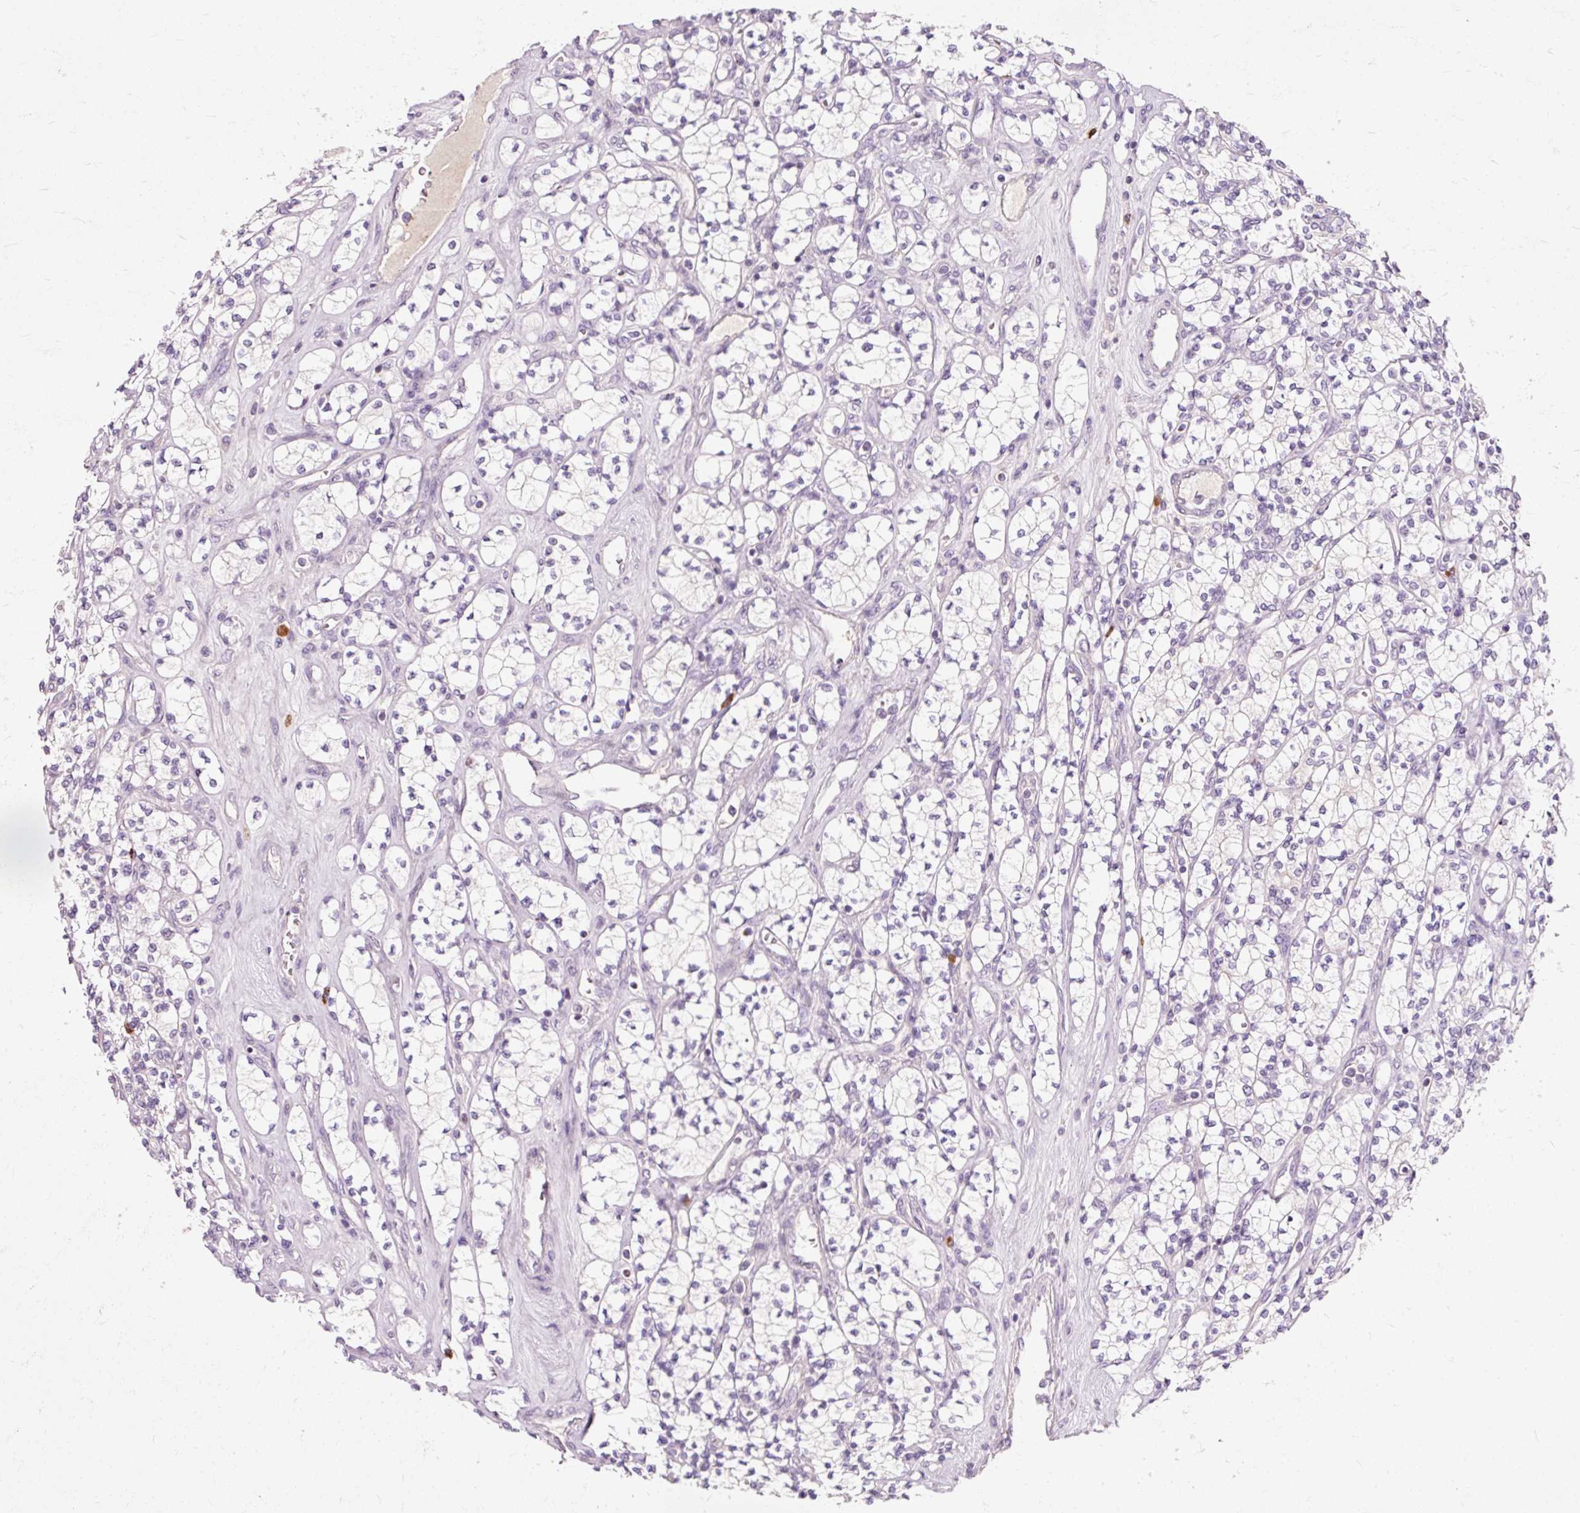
{"staining": {"intensity": "negative", "quantity": "none", "location": "none"}, "tissue": "renal cancer", "cell_type": "Tumor cells", "image_type": "cancer", "snomed": [{"axis": "morphology", "description": "Adenocarcinoma, NOS"}, {"axis": "topography", "description": "Kidney"}], "caption": "Human renal adenocarcinoma stained for a protein using IHC reveals no positivity in tumor cells.", "gene": "VN1R2", "patient": {"sex": "male", "age": 77}}